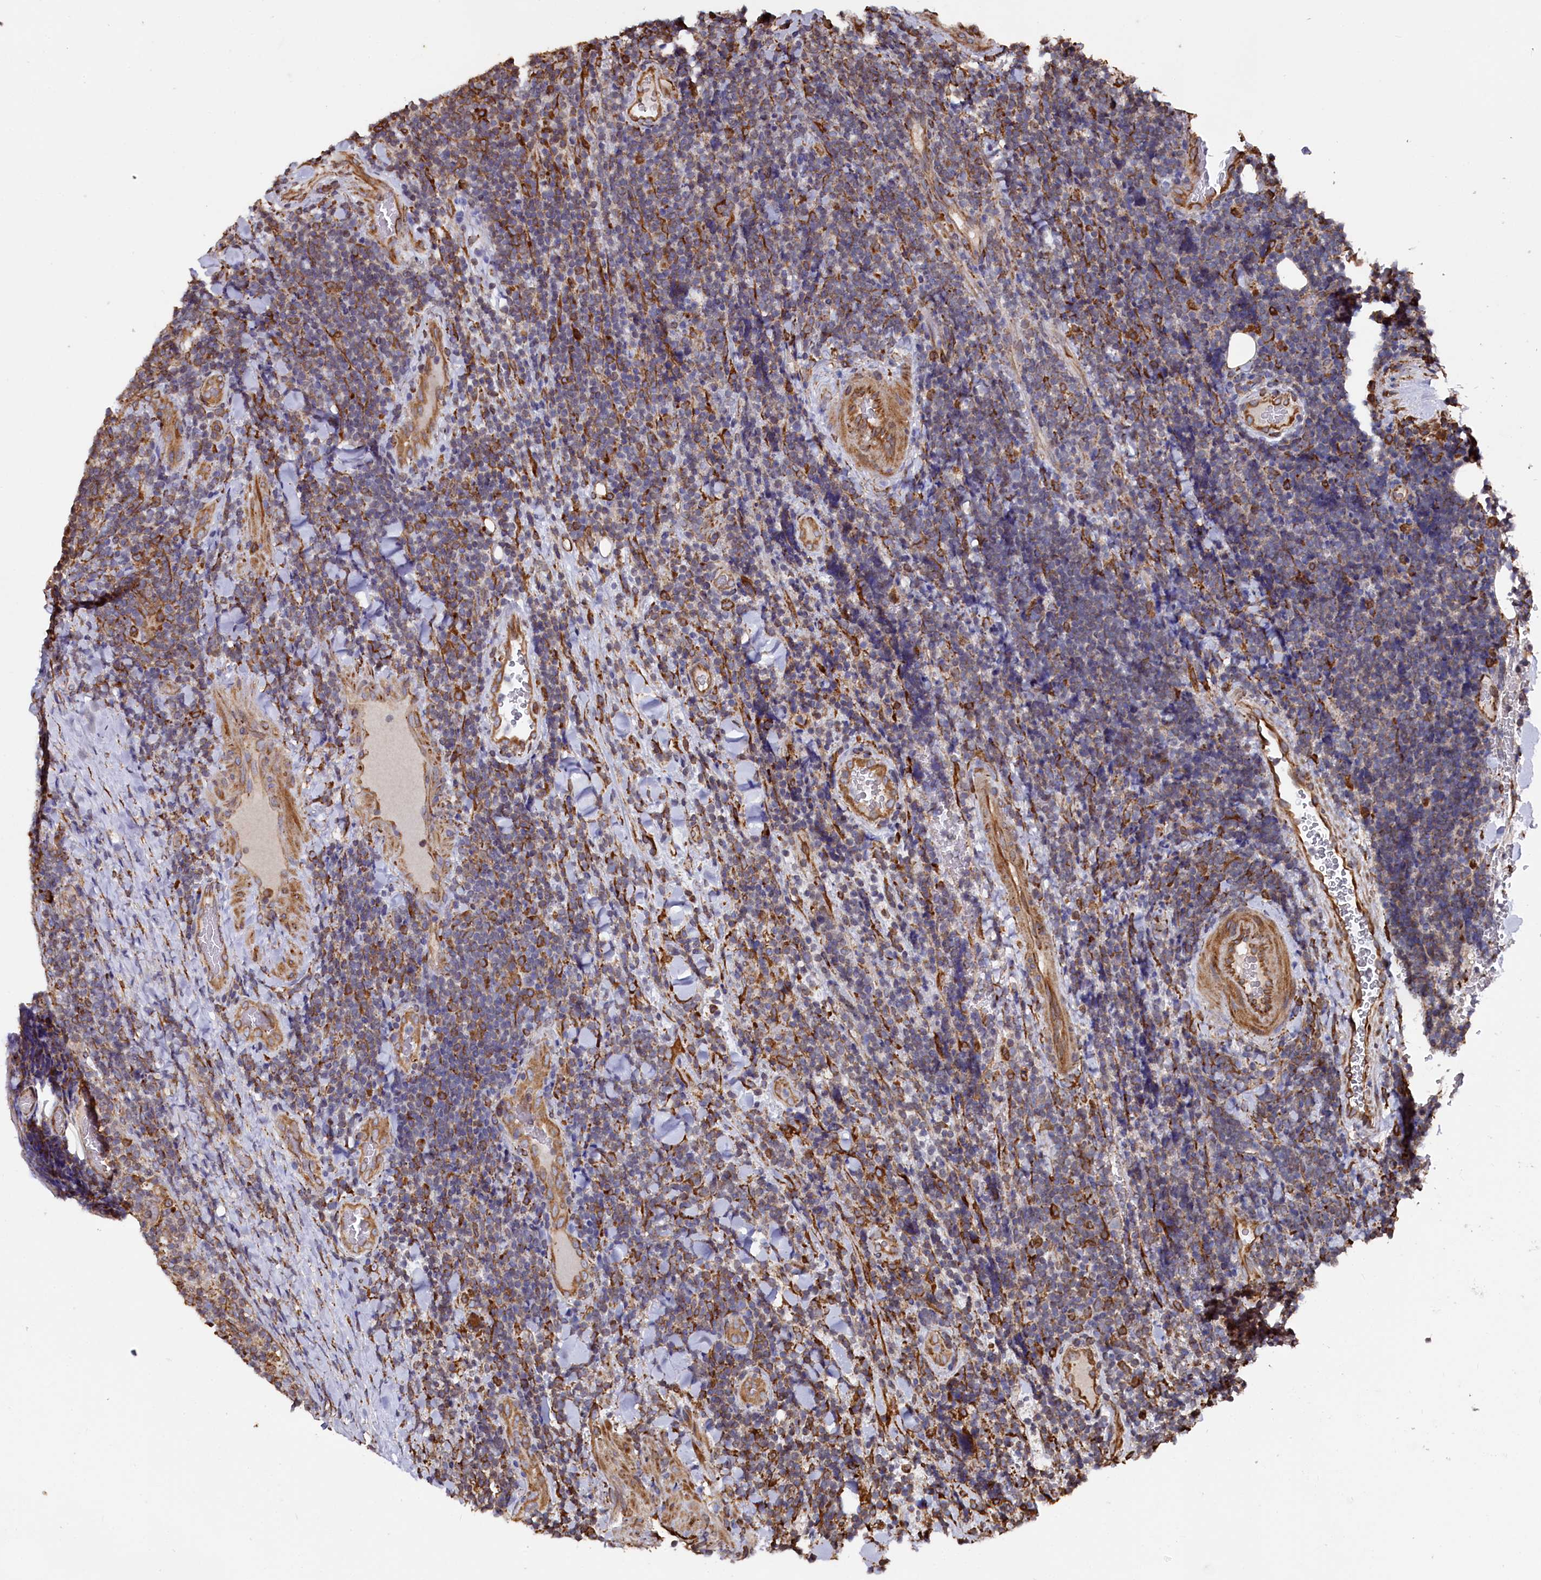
{"staining": {"intensity": "negative", "quantity": "none", "location": "none"}, "tissue": "lymphoma", "cell_type": "Tumor cells", "image_type": "cancer", "snomed": [{"axis": "morphology", "description": "Malignant lymphoma, non-Hodgkin's type, Low grade"}, {"axis": "topography", "description": "Lymph node"}], "caption": "Immunohistochemistry micrograph of neoplastic tissue: lymphoma stained with DAB (3,3'-diaminobenzidine) shows no significant protein staining in tumor cells.", "gene": "NEURL1B", "patient": {"sex": "male", "age": 66}}